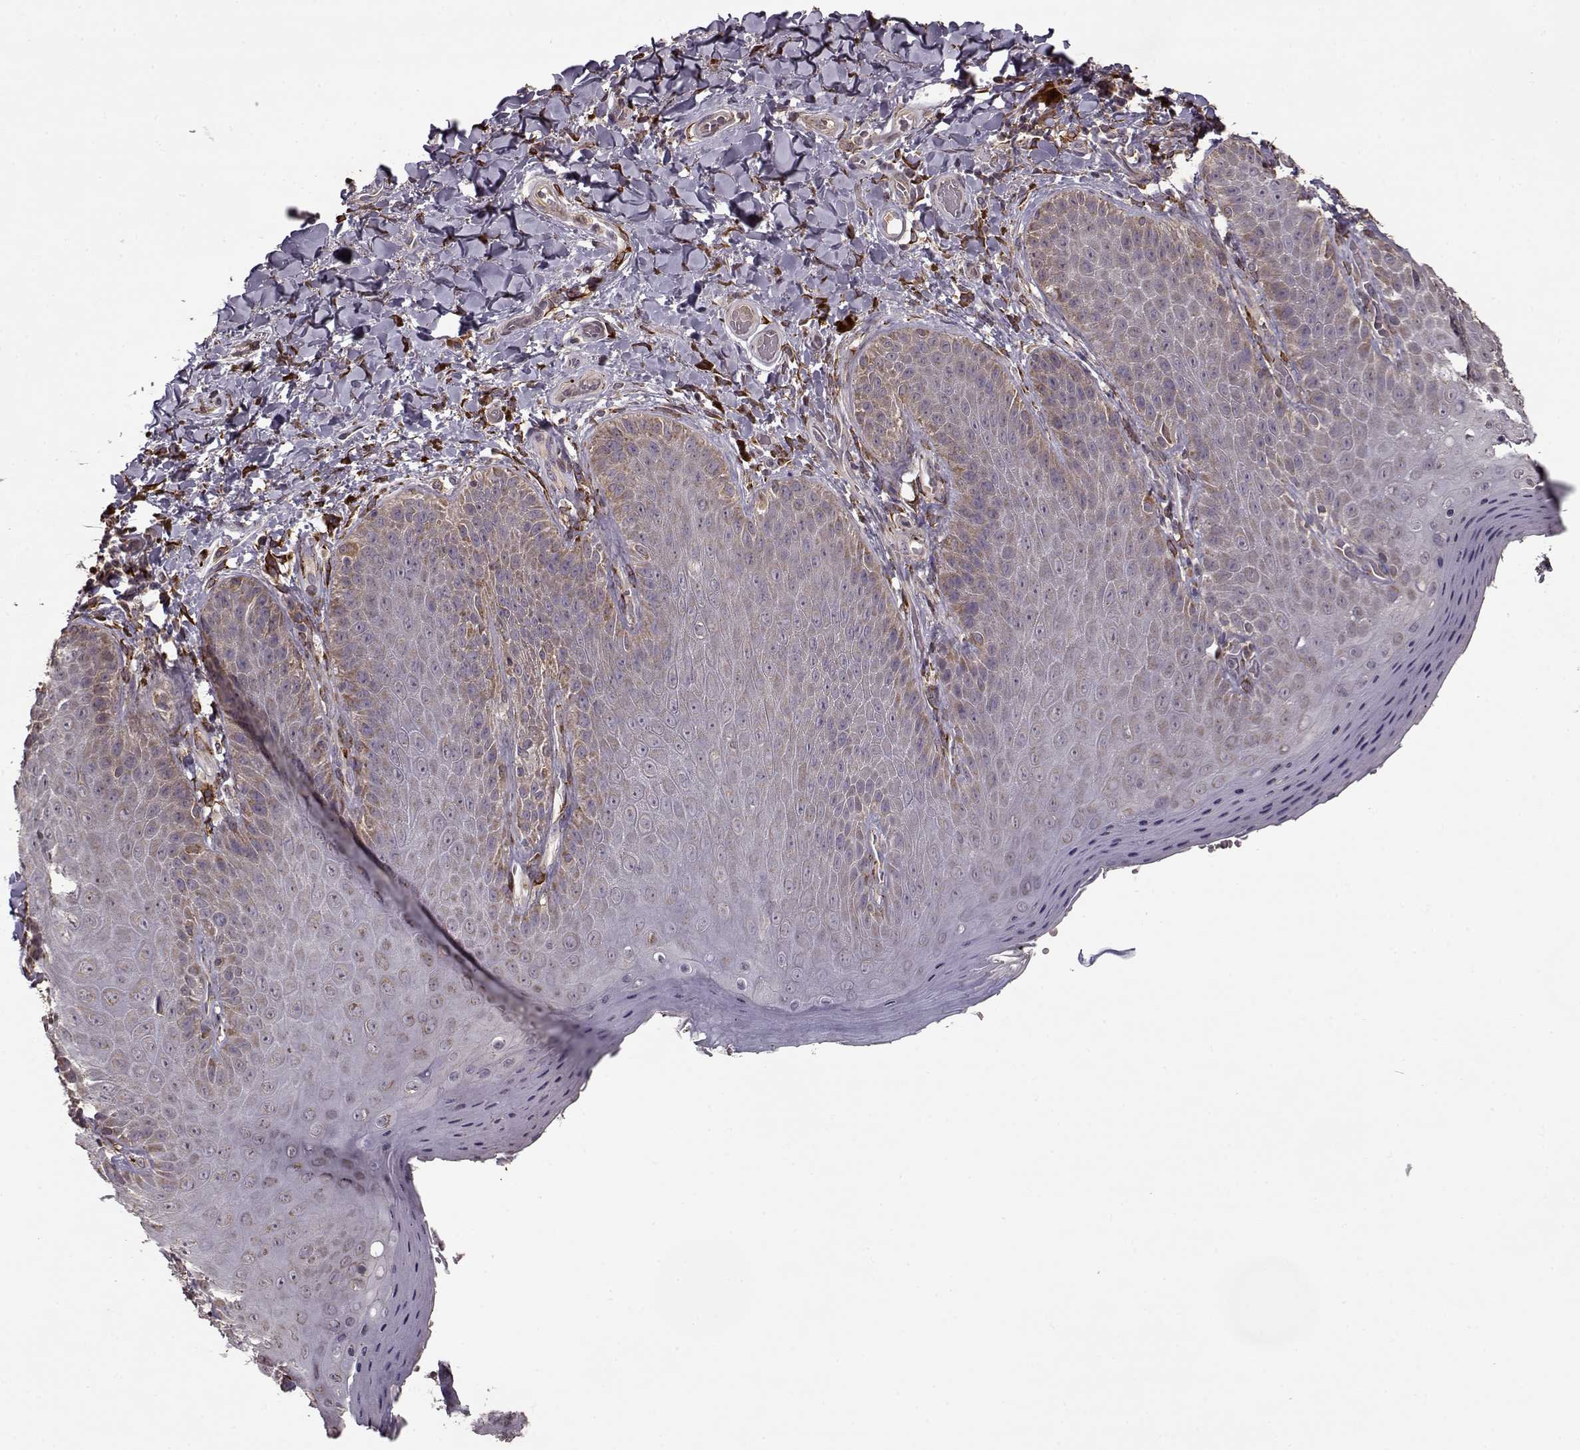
{"staining": {"intensity": "moderate", "quantity": "<25%", "location": "cytoplasmic/membranous"}, "tissue": "skin", "cell_type": "Epidermal cells", "image_type": "normal", "snomed": [{"axis": "morphology", "description": "Normal tissue, NOS"}, {"axis": "topography", "description": "Anal"}], "caption": "Epidermal cells demonstrate low levels of moderate cytoplasmic/membranous staining in approximately <25% of cells in benign human skin.", "gene": "IMMP1L", "patient": {"sex": "male", "age": 53}}